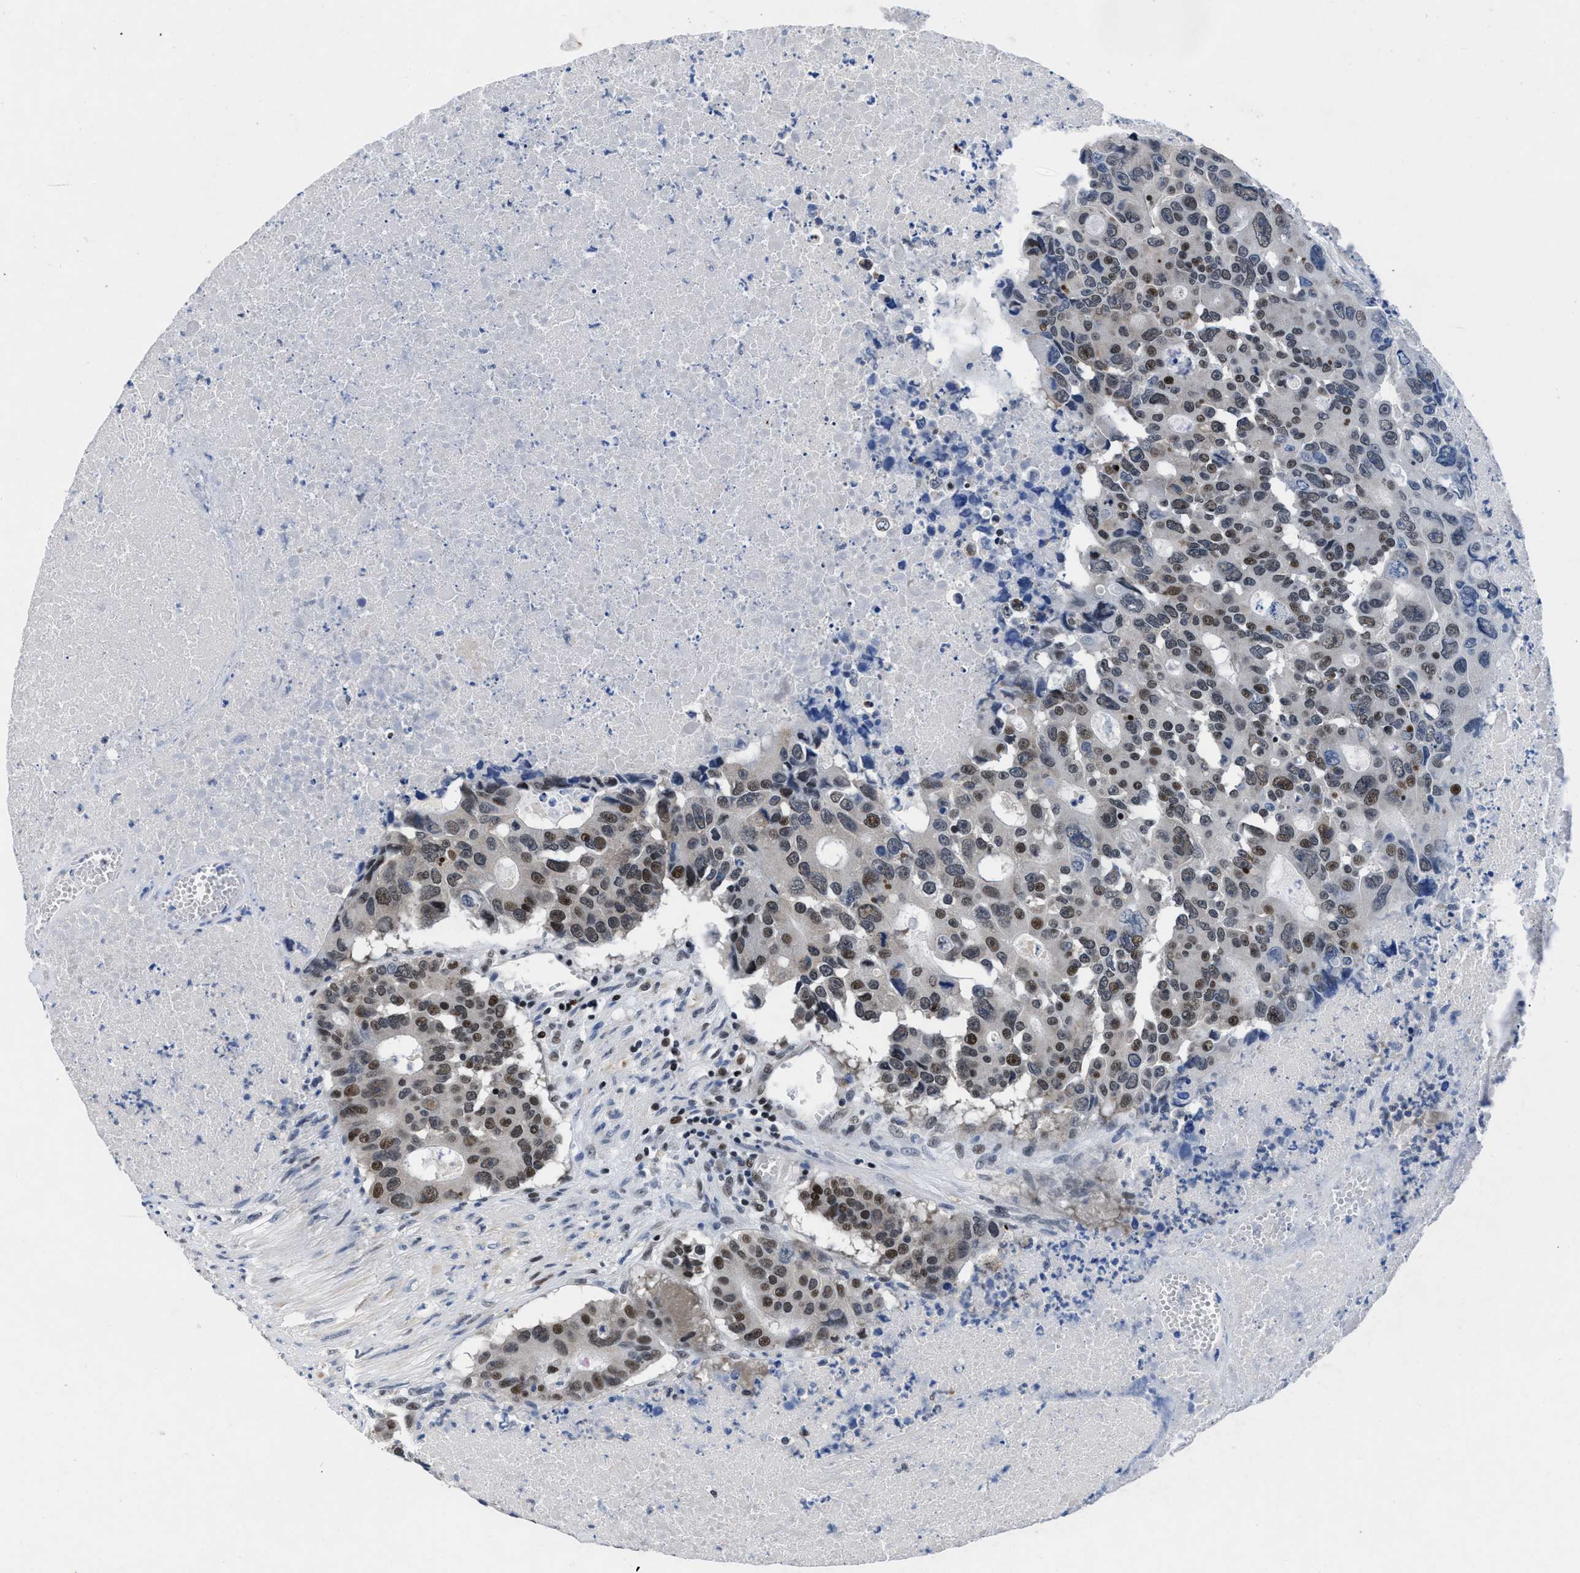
{"staining": {"intensity": "moderate", "quantity": ">75%", "location": "nuclear"}, "tissue": "colorectal cancer", "cell_type": "Tumor cells", "image_type": "cancer", "snomed": [{"axis": "morphology", "description": "Adenocarcinoma, NOS"}, {"axis": "topography", "description": "Colon"}], "caption": "Immunohistochemistry staining of colorectal cancer, which reveals medium levels of moderate nuclear staining in about >75% of tumor cells indicating moderate nuclear protein expression. The staining was performed using DAB (brown) for protein detection and nuclei were counterstained in hematoxylin (blue).", "gene": "WDR81", "patient": {"sex": "male", "age": 87}}